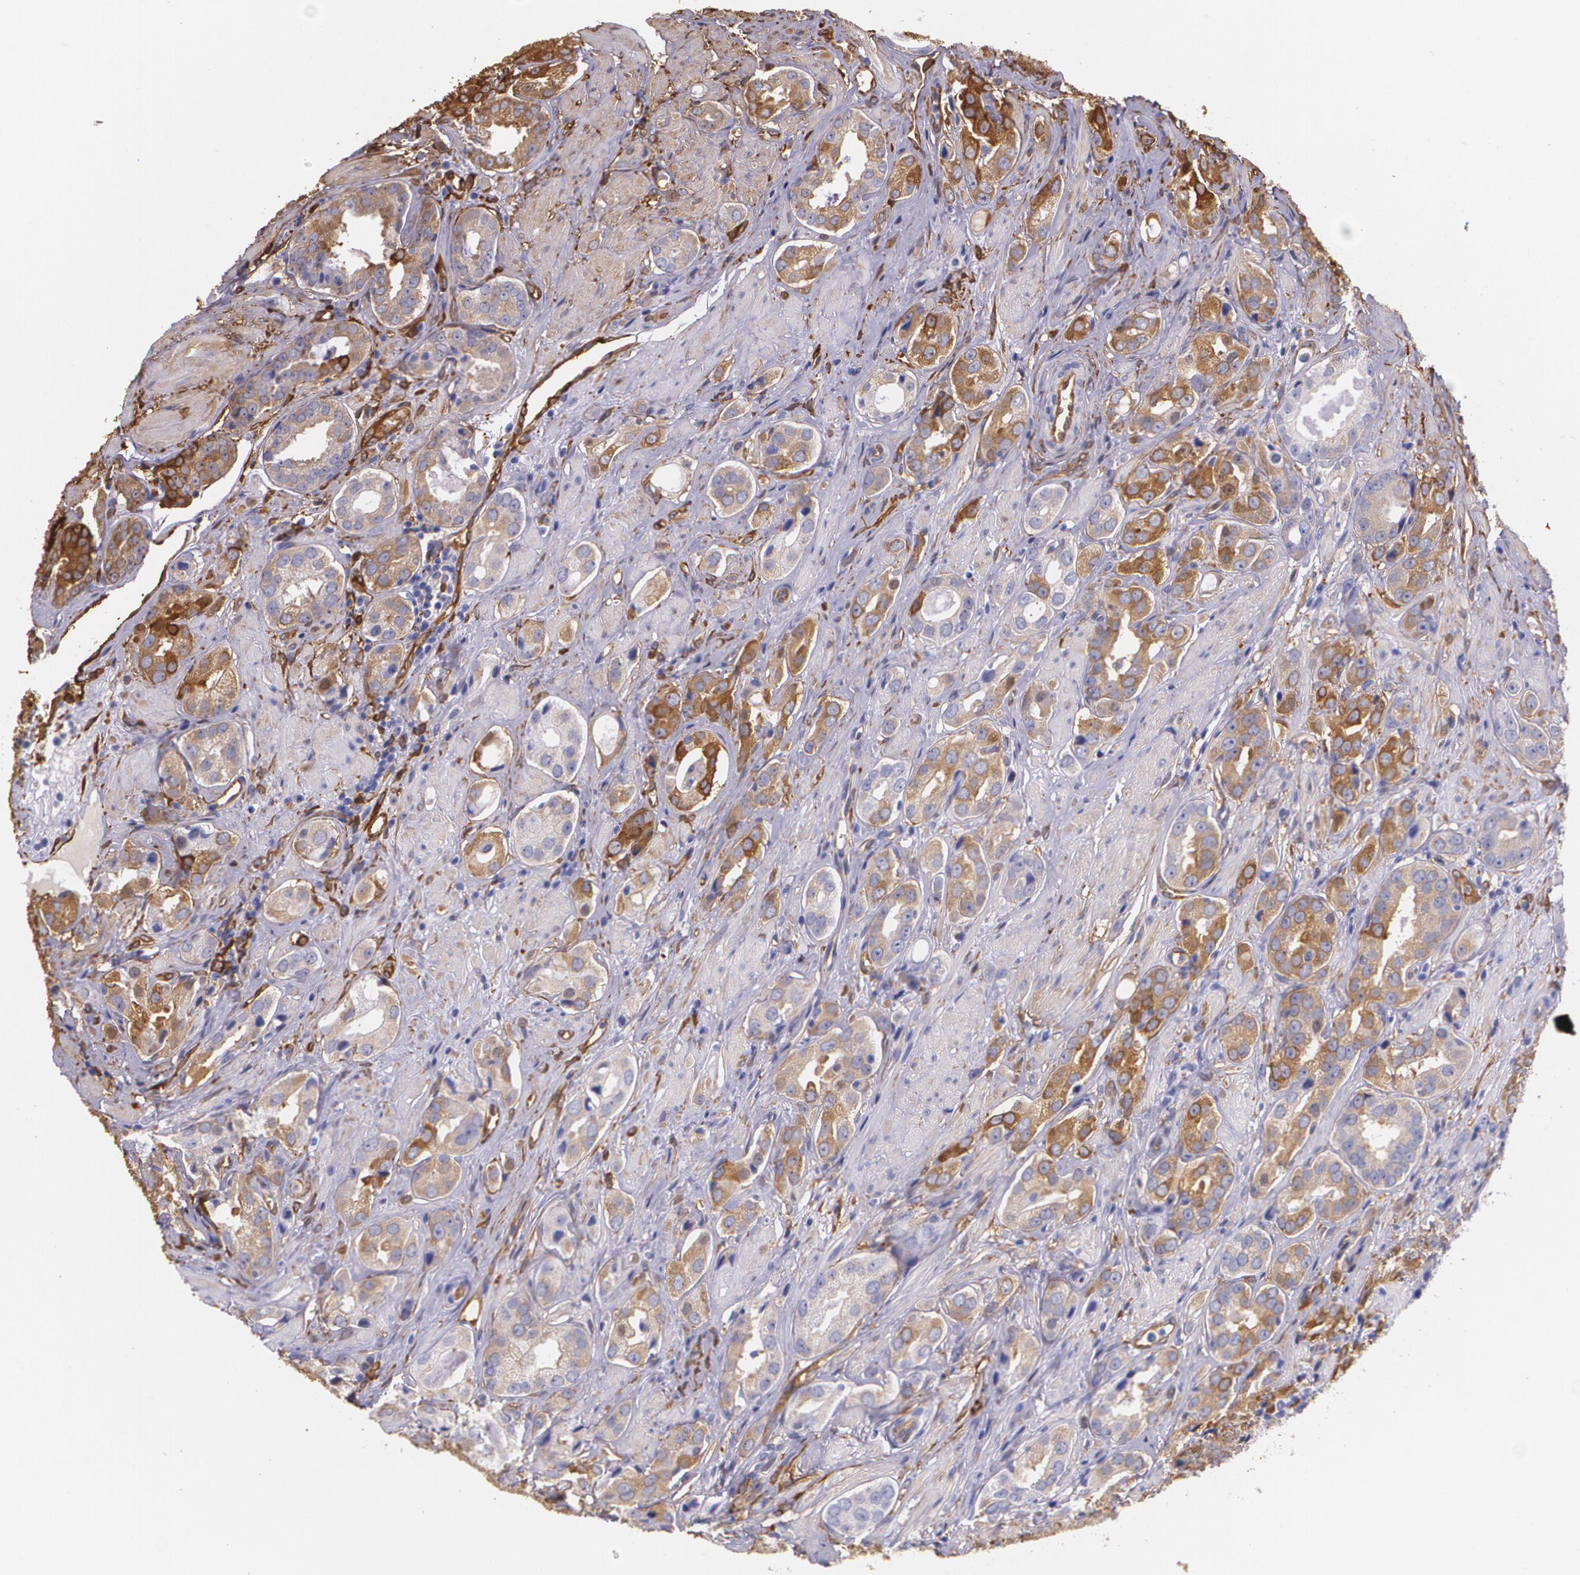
{"staining": {"intensity": "moderate", "quantity": "25%-75%", "location": "cytoplasmic/membranous"}, "tissue": "prostate cancer", "cell_type": "Tumor cells", "image_type": "cancer", "snomed": [{"axis": "morphology", "description": "Adenocarcinoma, Medium grade"}, {"axis": "topography", "description": "Prostate"}], "caption": "DAB (3,3'-diaminobenzidine) immunohistochemical staining of prostate cancer (adenocarcinoma (medium-grade)) reveals moderate cytoplasmic/membranous protein expression in approximately 25%-75% of tumor cells. Nuclei are stained in blue.", "gene": "MMP2", "patient": {"sex": "male", "age": 53}}